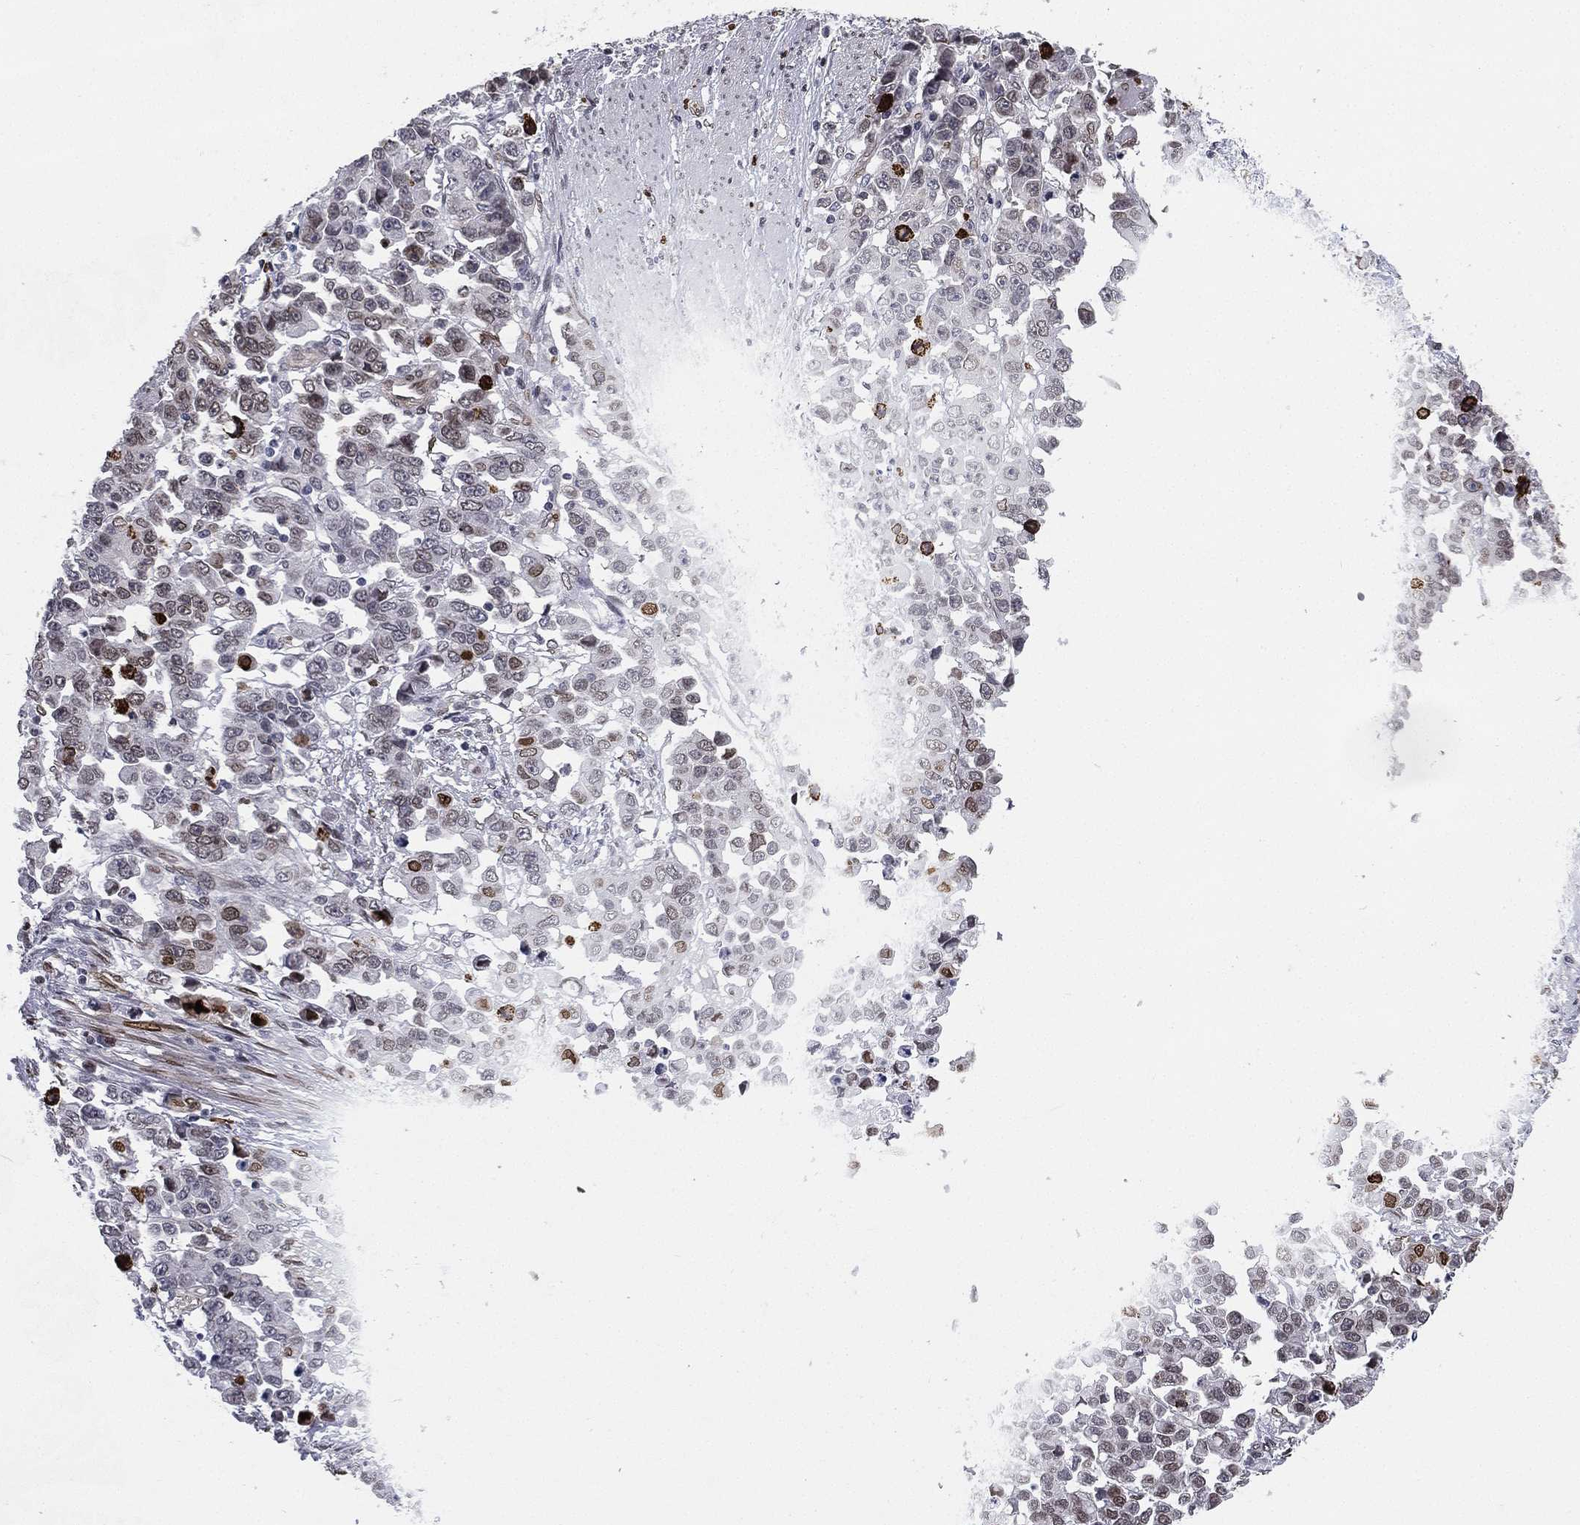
{"staining": {"intensity": "moderate", "quantity": "<25%", "location": "nuclear"}, "tissue": "stomach cancer", "cell_type": "Tumor cells", "image_type": "cancer", "snomed": [{"axis": "morphology", "description": "Adenocarcinoma, NOS"}, {"axis": "topography", "description": "Stomach, upper"}], "caption": "Protein staining displays moderate nuclear expression in approximately <25% of tumor cells in stomach adenocarcinoma.", "gene": "LMNB1", "patient": {"sex": "male", "age": 69}}